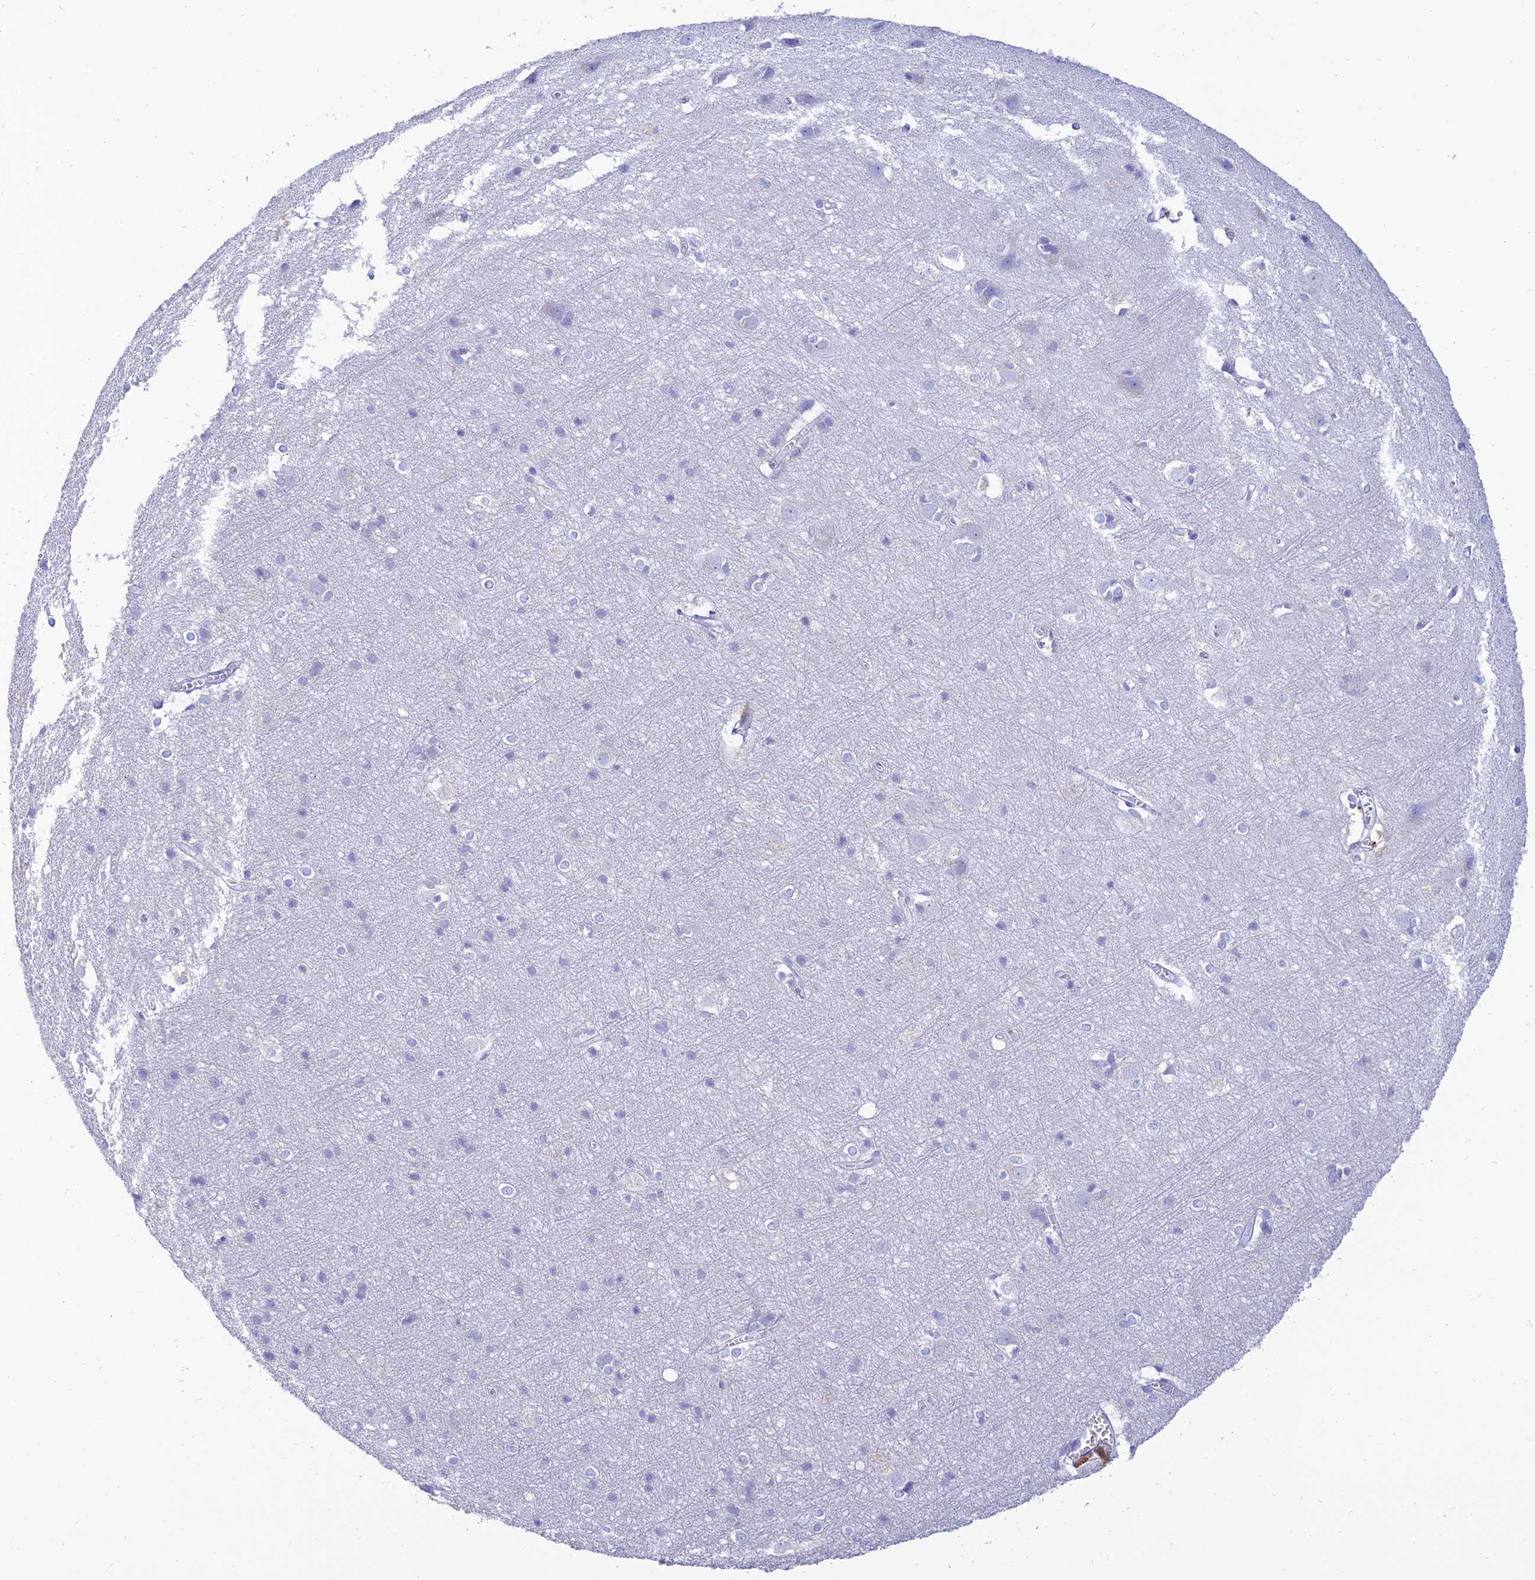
{"staining": {"intensity": "negative", "quantity": "none", "location": "none"}, "tissue": "cerebral cortex", "cell_type": "Endothelial cells", "image_type": "normal", "snomed": [{"axis": "morphology", "description": "Normal tissue, NOS"}, {"axis": "topography", "description": "Cerebral cortex"}], "caption": "Immunohistochemistry micrograph of benign cerebral cortex: cerebral cortex stained with DAB (3,3'-diaminobenzidine) reveals no significant protein expression in endothelial cells.", "gene": "MAL2", "patient": {"sex": "male", "age": 54}}